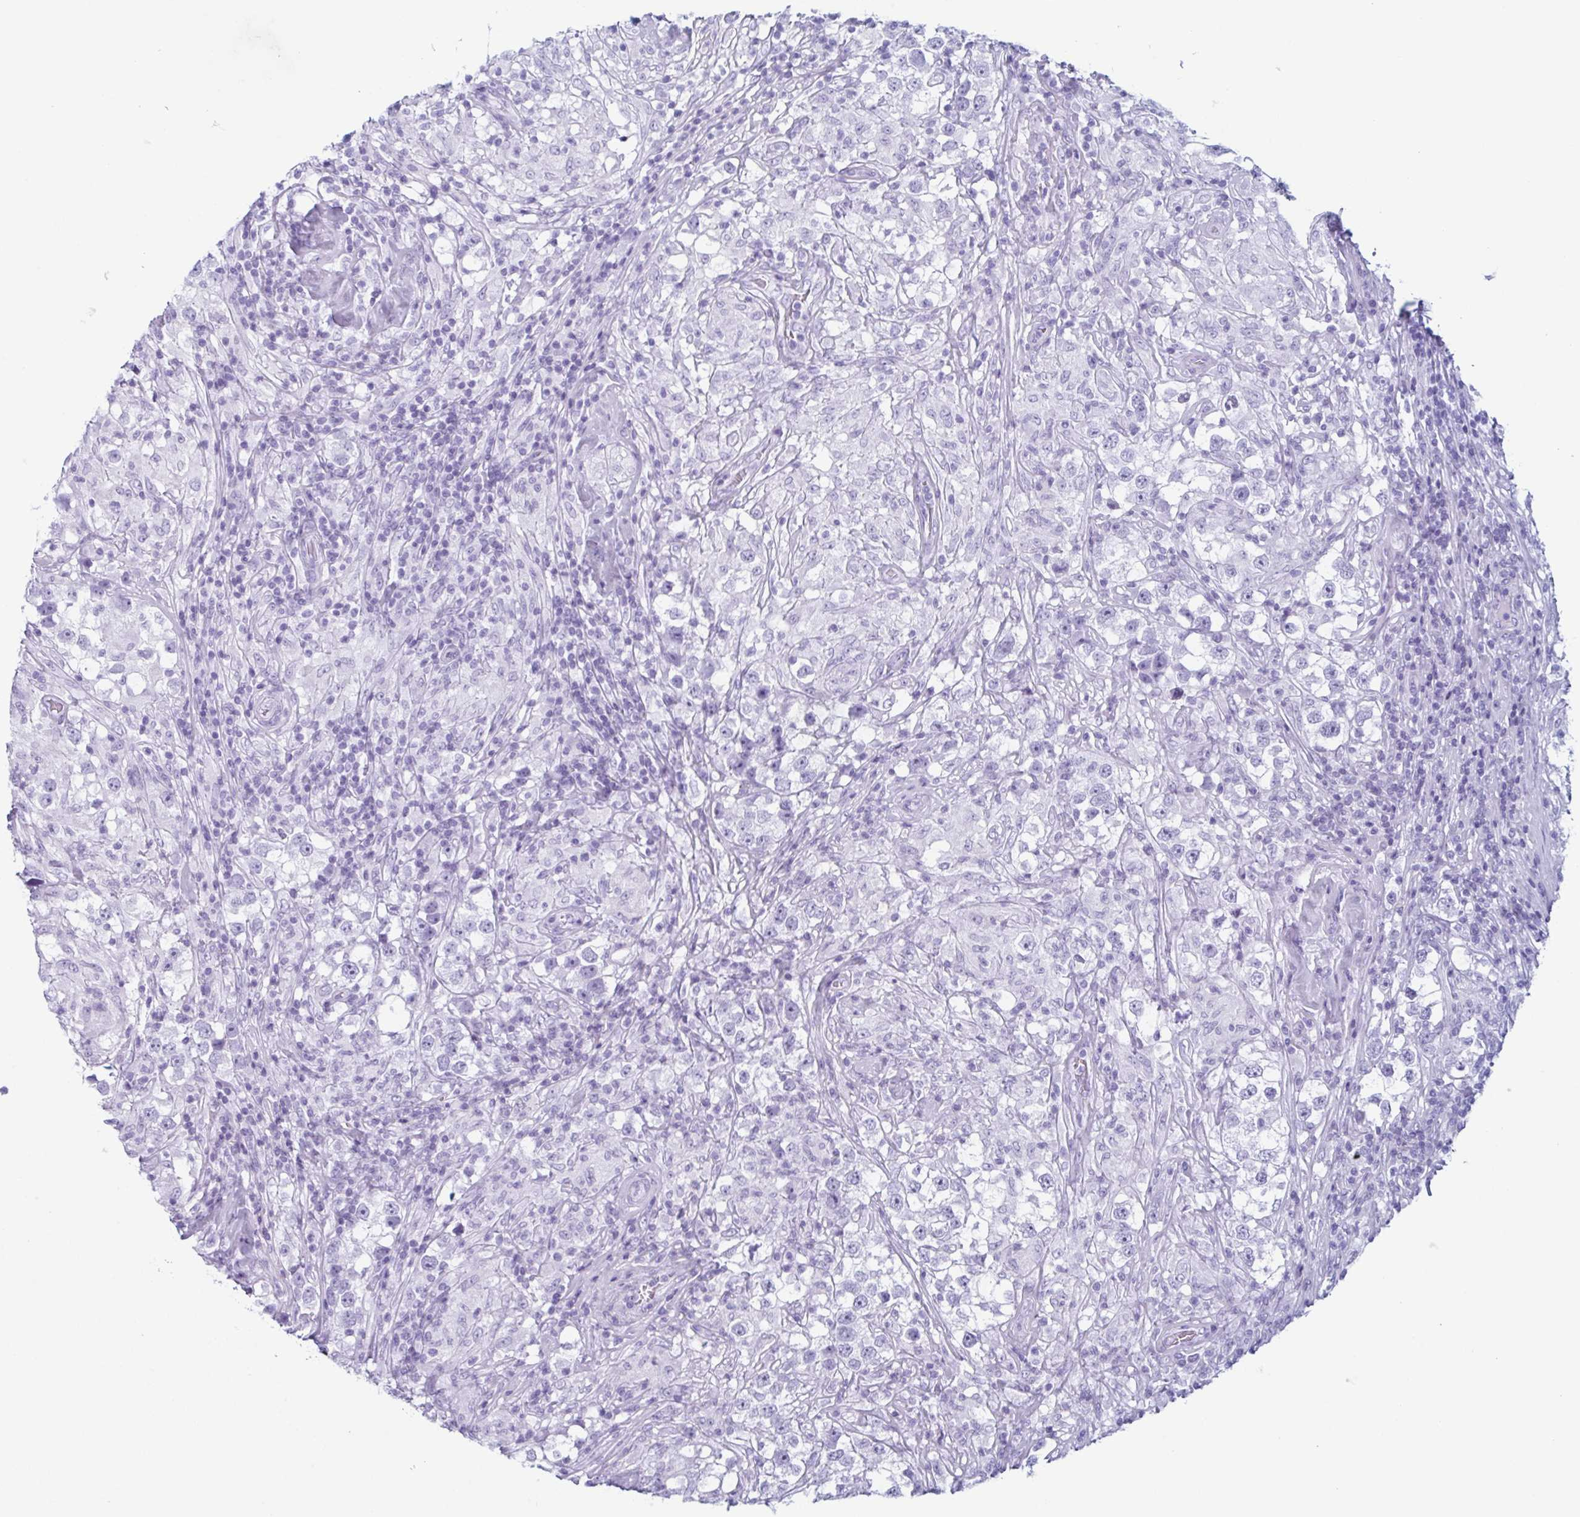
{"staining": {"intensity": "negative", "quantity": "none", "location": "none"}, "tissue": "testis cancer", "cell_type": "Tumor cells", "image_type": "cancer", "snomed": [{"axis": "morphology", "description": "Seminoma, NOS"}, {"axis": "topography", "description": "Testis"}], "caption": "Tumor cells are negative for brown protein staining in testis cancer (seminoma).", "gene": "ENKUR", "patient": {"sex": "male", "age": 46}}